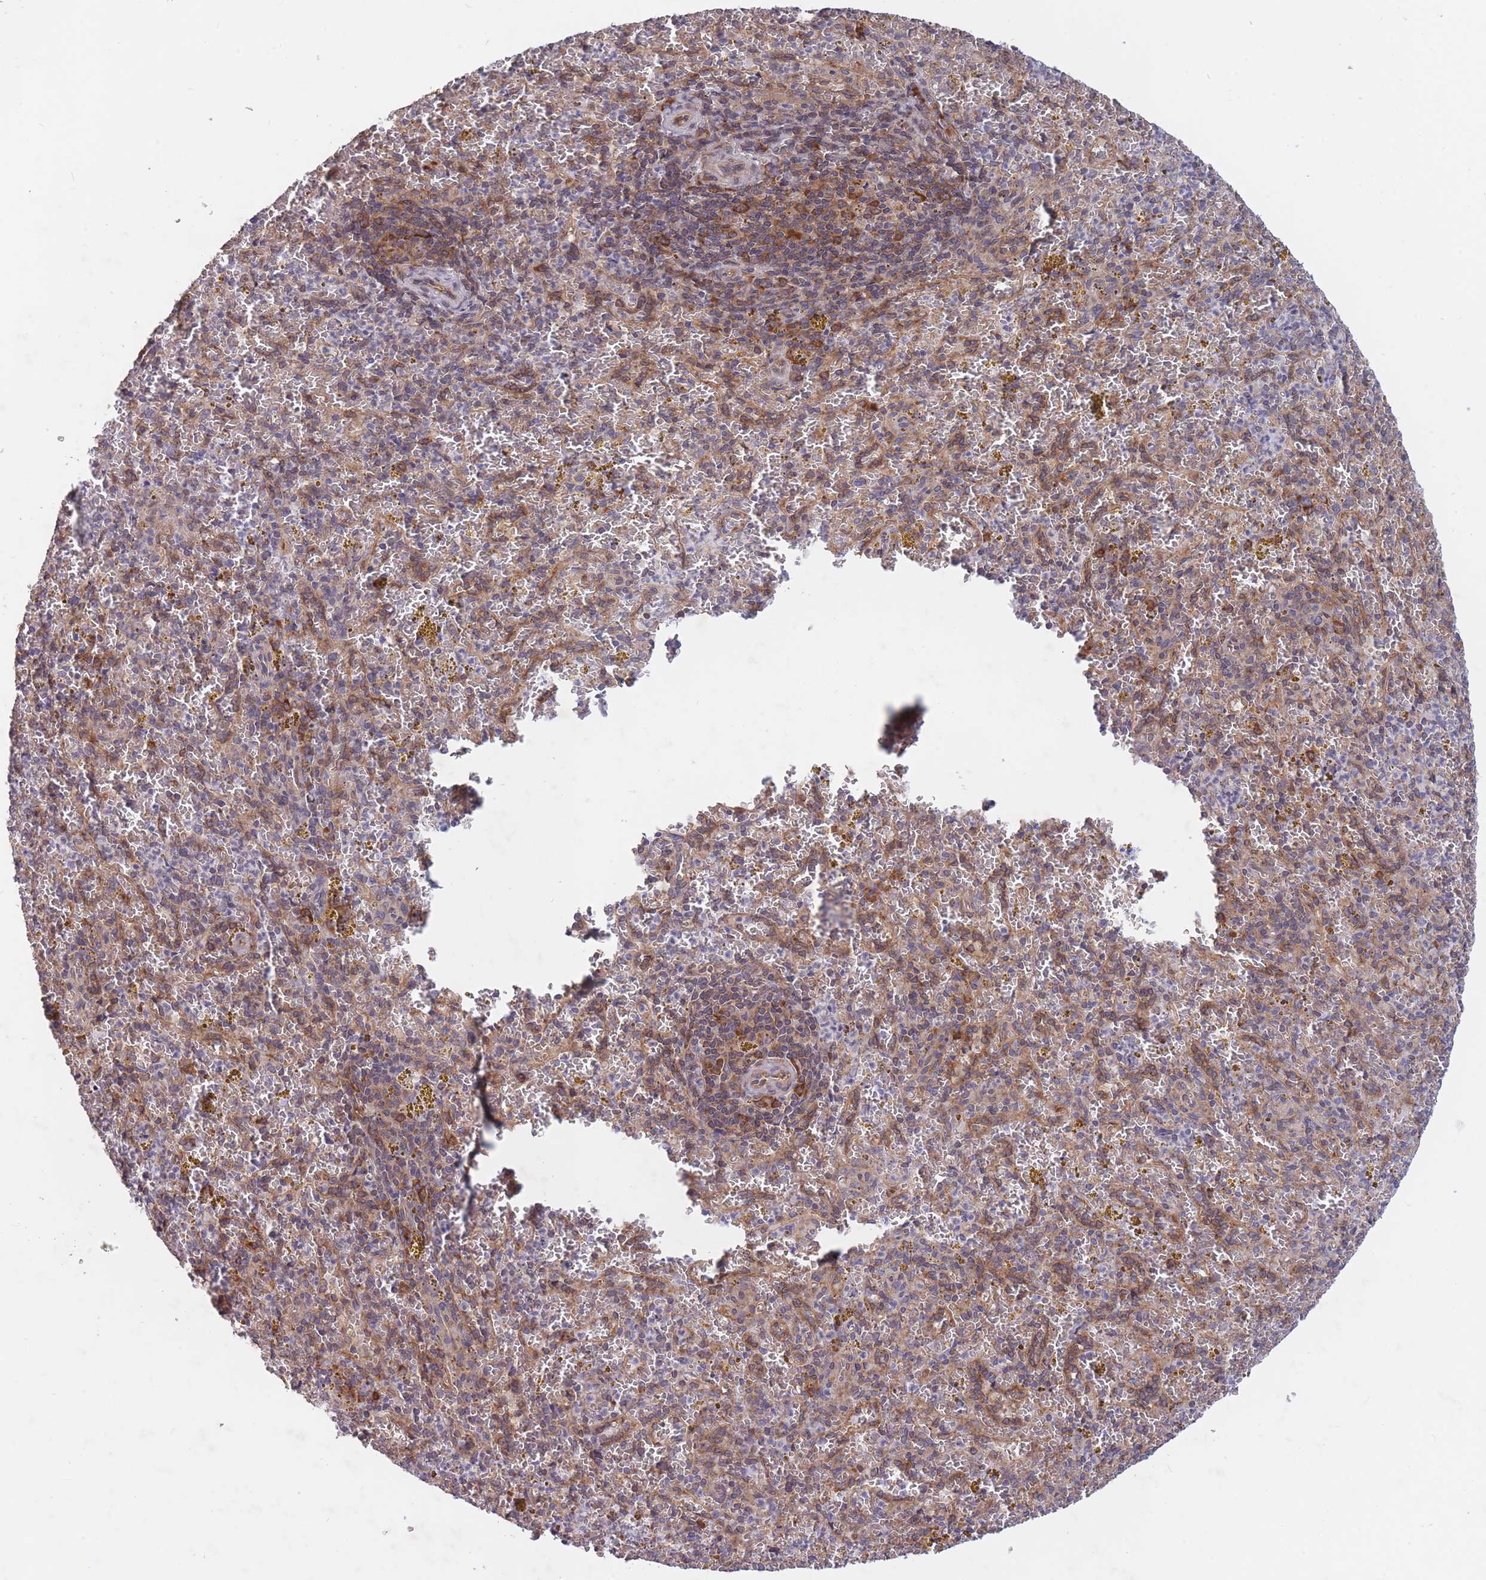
{"staining": {"intensity": "moderate", "quantity": "25%-75%", "location": "cytoplasmic/membranous"}, "tissue": "spleen", "cell_type": "Cells in red pulp", "image_type": "normal", "snomed": [{"axis": "morphology", "description": "Normal tissue, NOS"}, {"axis": "topography", "description": "Spleen"}], "caption": "Immunohistochemical staining of unremarkable human spleen reveals medium levels of moderate cytoplasmic/membranous positivity in about 25%-75% of cells in red pulp.", "gene": "CCDC124", "patient": {"sex": "male", "age": 57}}